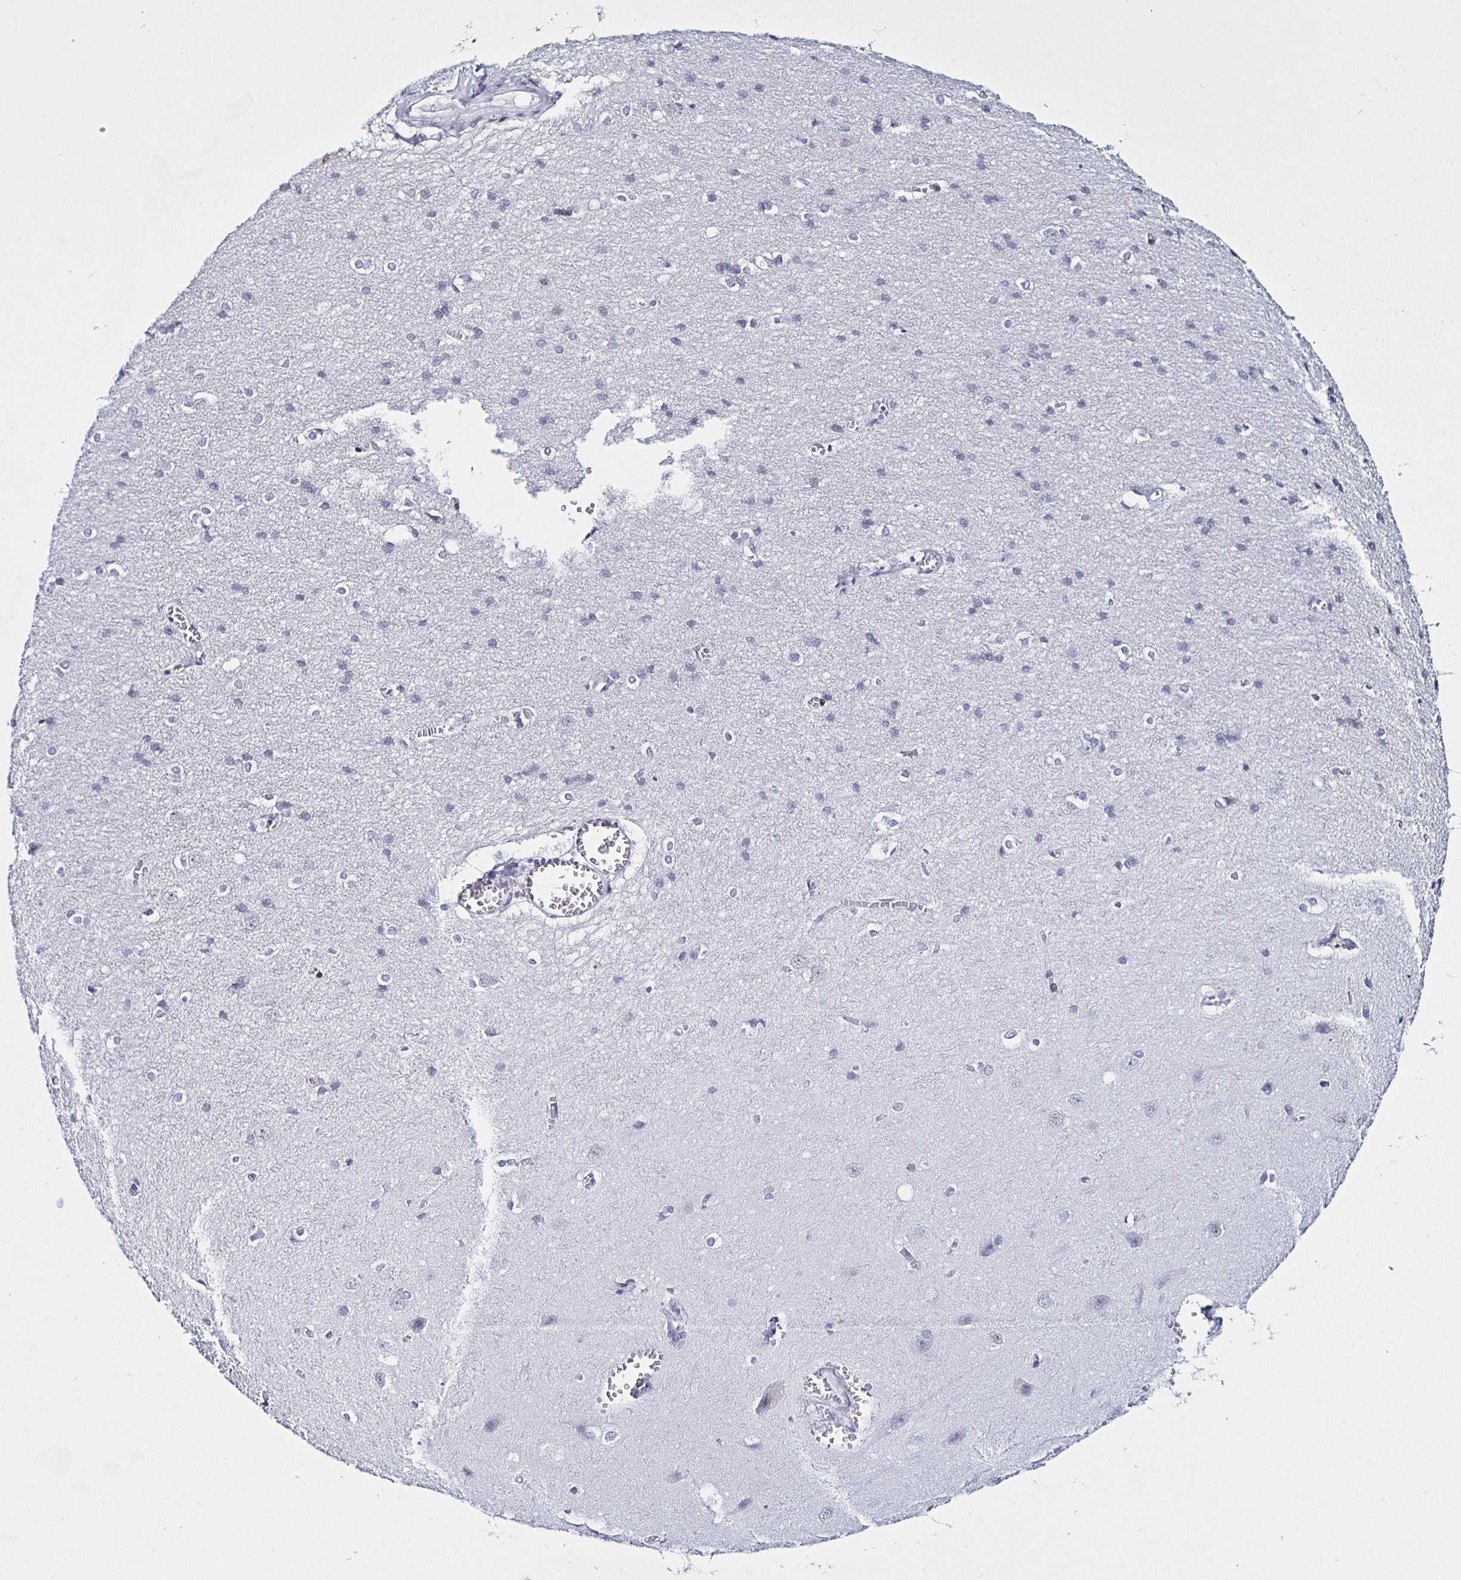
{"staining": {"intensity": "negative", "quantity": "none", "location": "none"}, "tissue": "cerebral cortex", "cell_type": "Endothelial cells", "image_type": "normal", "snomed": [{"axis": "morphology", "description": "Normal tissue, NOS"}, {"axis": "topography", "description": "Cerebral cortex"}], "caption": "This is an immunohistochemistry (IHC) histopathology image of benign human cerebral cortex. There is no expression in endothelial cells.", "gene": "KRT4", "patient": {"sex": "male", "age": 37}}